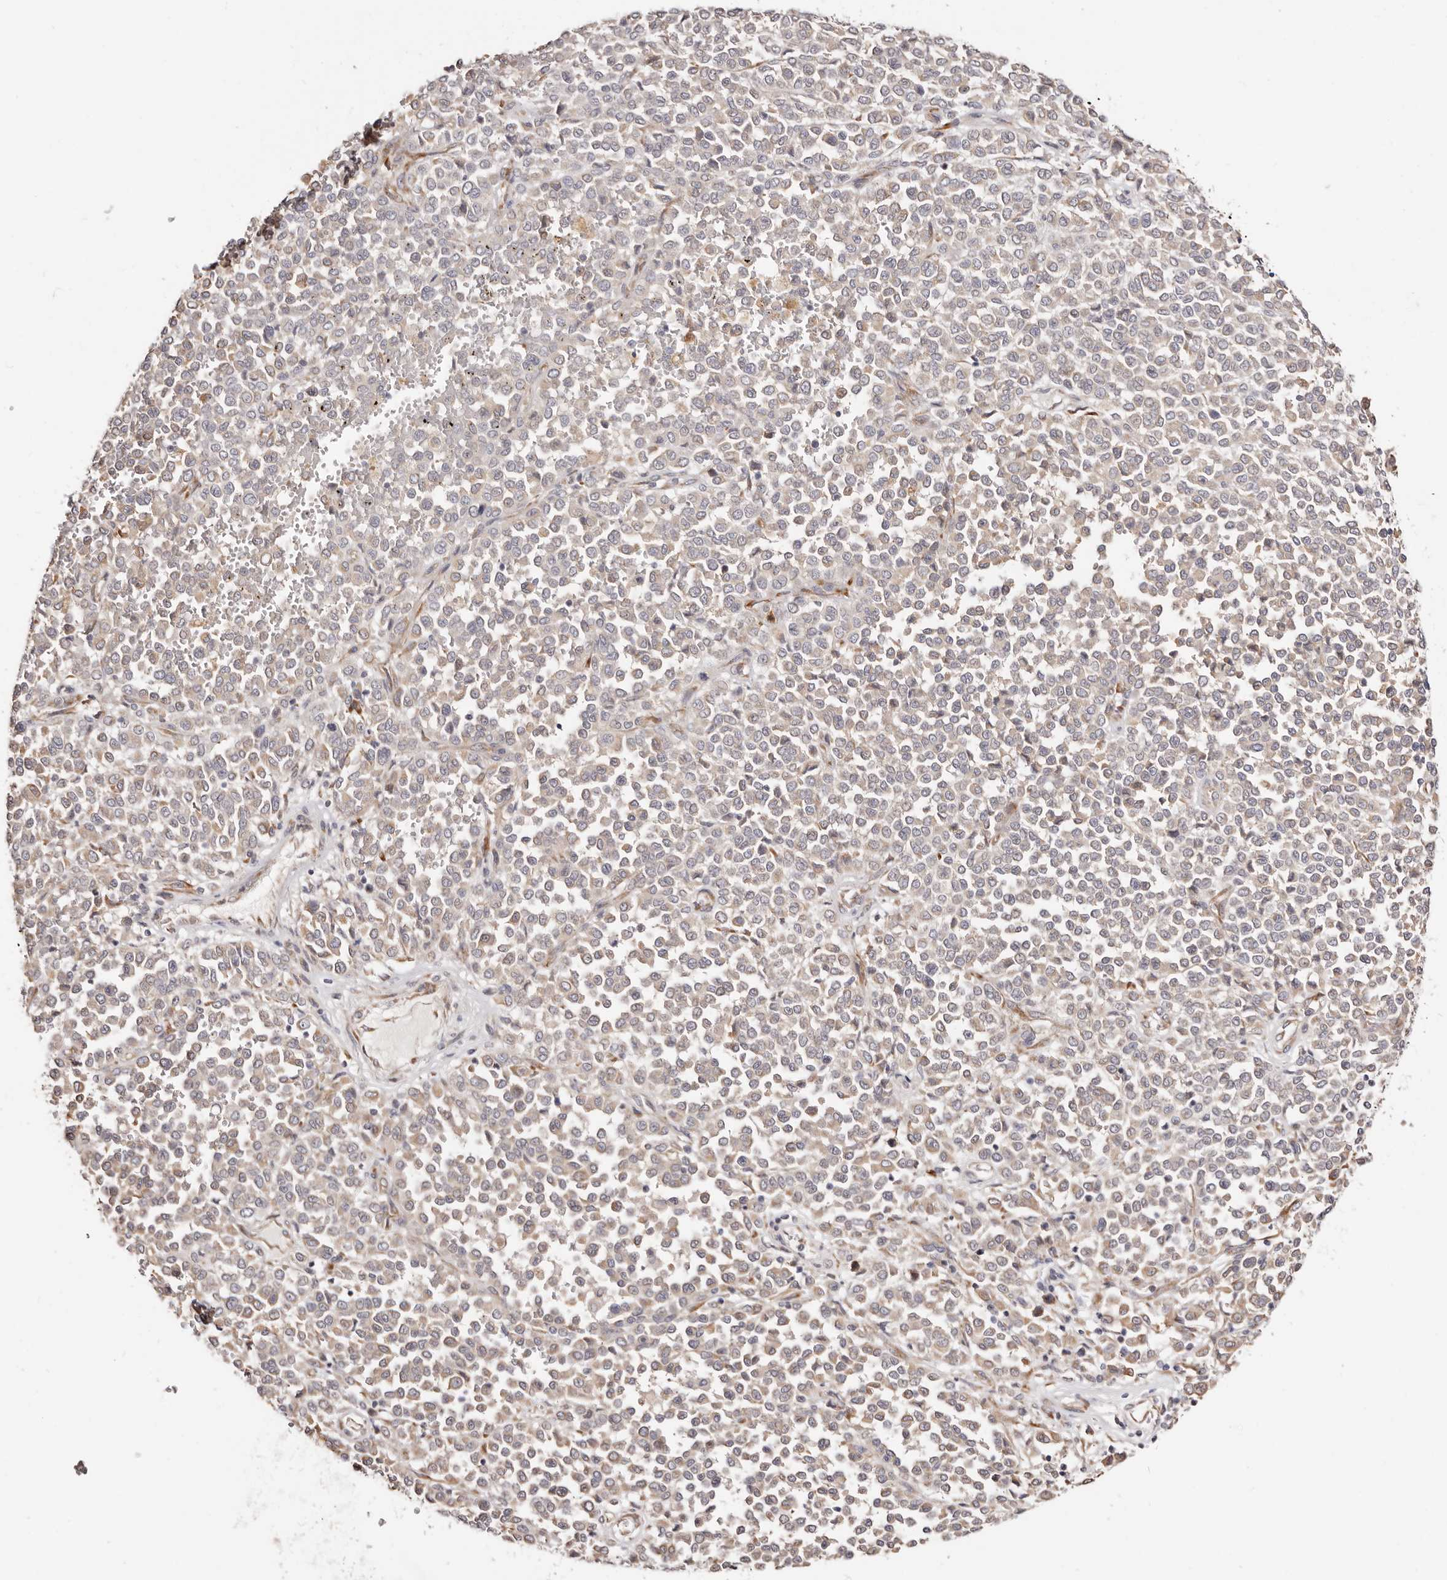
{"staining": {"intensity": "weak", "quantity": "25%-75%", "location": "cytoplasmic/membranous"}, "tissue": "melanoma", "cell_type": "Tumor cells", "image_type": "cancer", "snomed": [{"axis": "morphology", "description": "Malignant melanoma, Metastatic site"}, {"axis": "topography", "description": "Pancreas"}], "caption": "Immunohistochemistry (IHC) (DAB (3,3'-diaminobenzidine)) staining of human melanoma demonstrates weak cytoplasmic/membranous protein expression in about 25%-75% of tumor cells. The protein is shown in brown color, while the nuclei are stained blue.", "gene": "BCL2L15", "patient": {"sex": "female", "age": 30}}